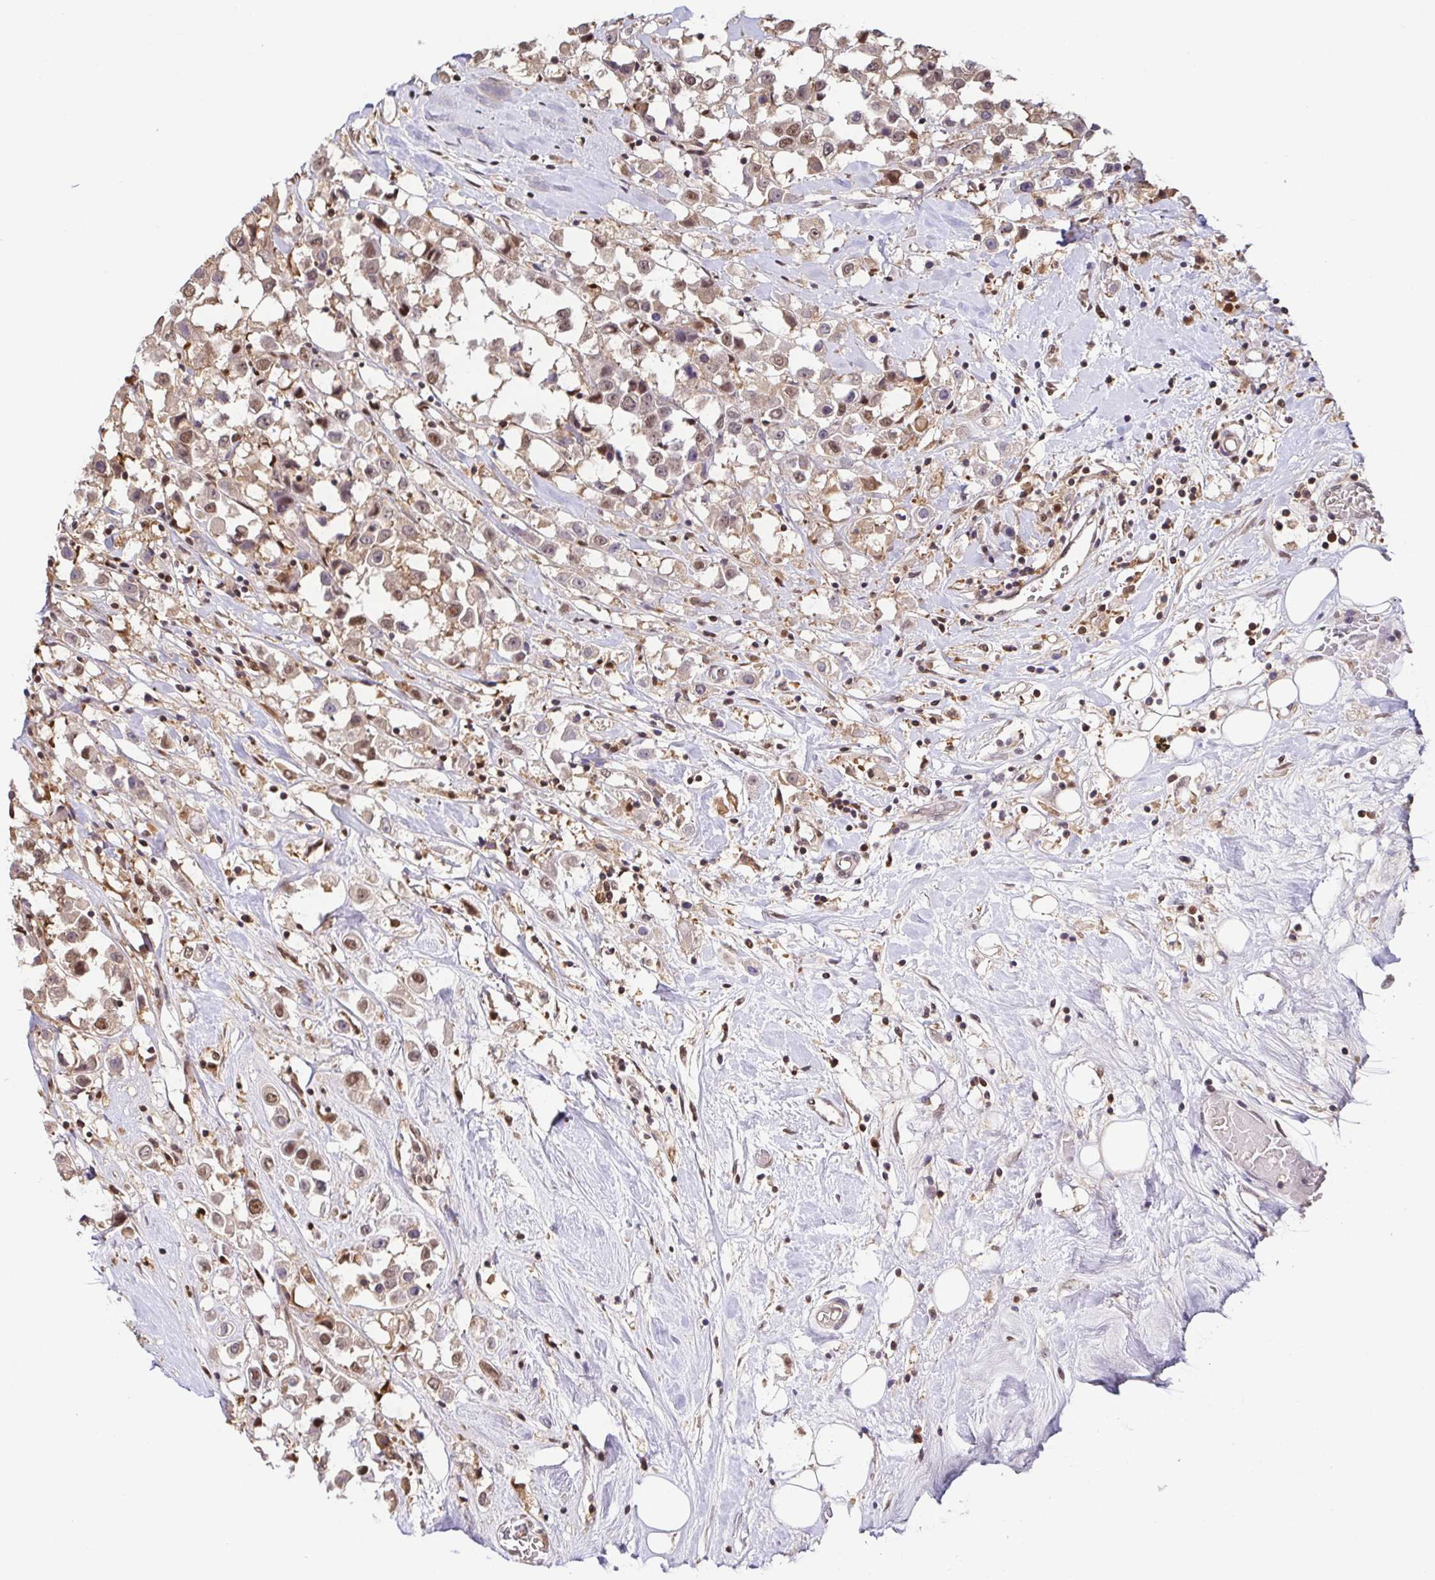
{"staining": {"intensity": "moderate", "quantity": ">75%", "location": "nuclear"}, "tissue": "breast cancer", "cell_type": "Tumor cells", "image_type": "cancer", "snomed": [{"axis": "morphology", "description": "Duct carcinoma"}, {"axis": "topography", "description": "Breast"}], "caption": "There is medium levels of moderate nuclear positivity in tumor cells of breast cancer (invasive ductal carcinoma), as demonstrated by immunohistochemical staining (brown color).", "gene": "PSMB9", "patient": {"sex": "female", "age": 61}}